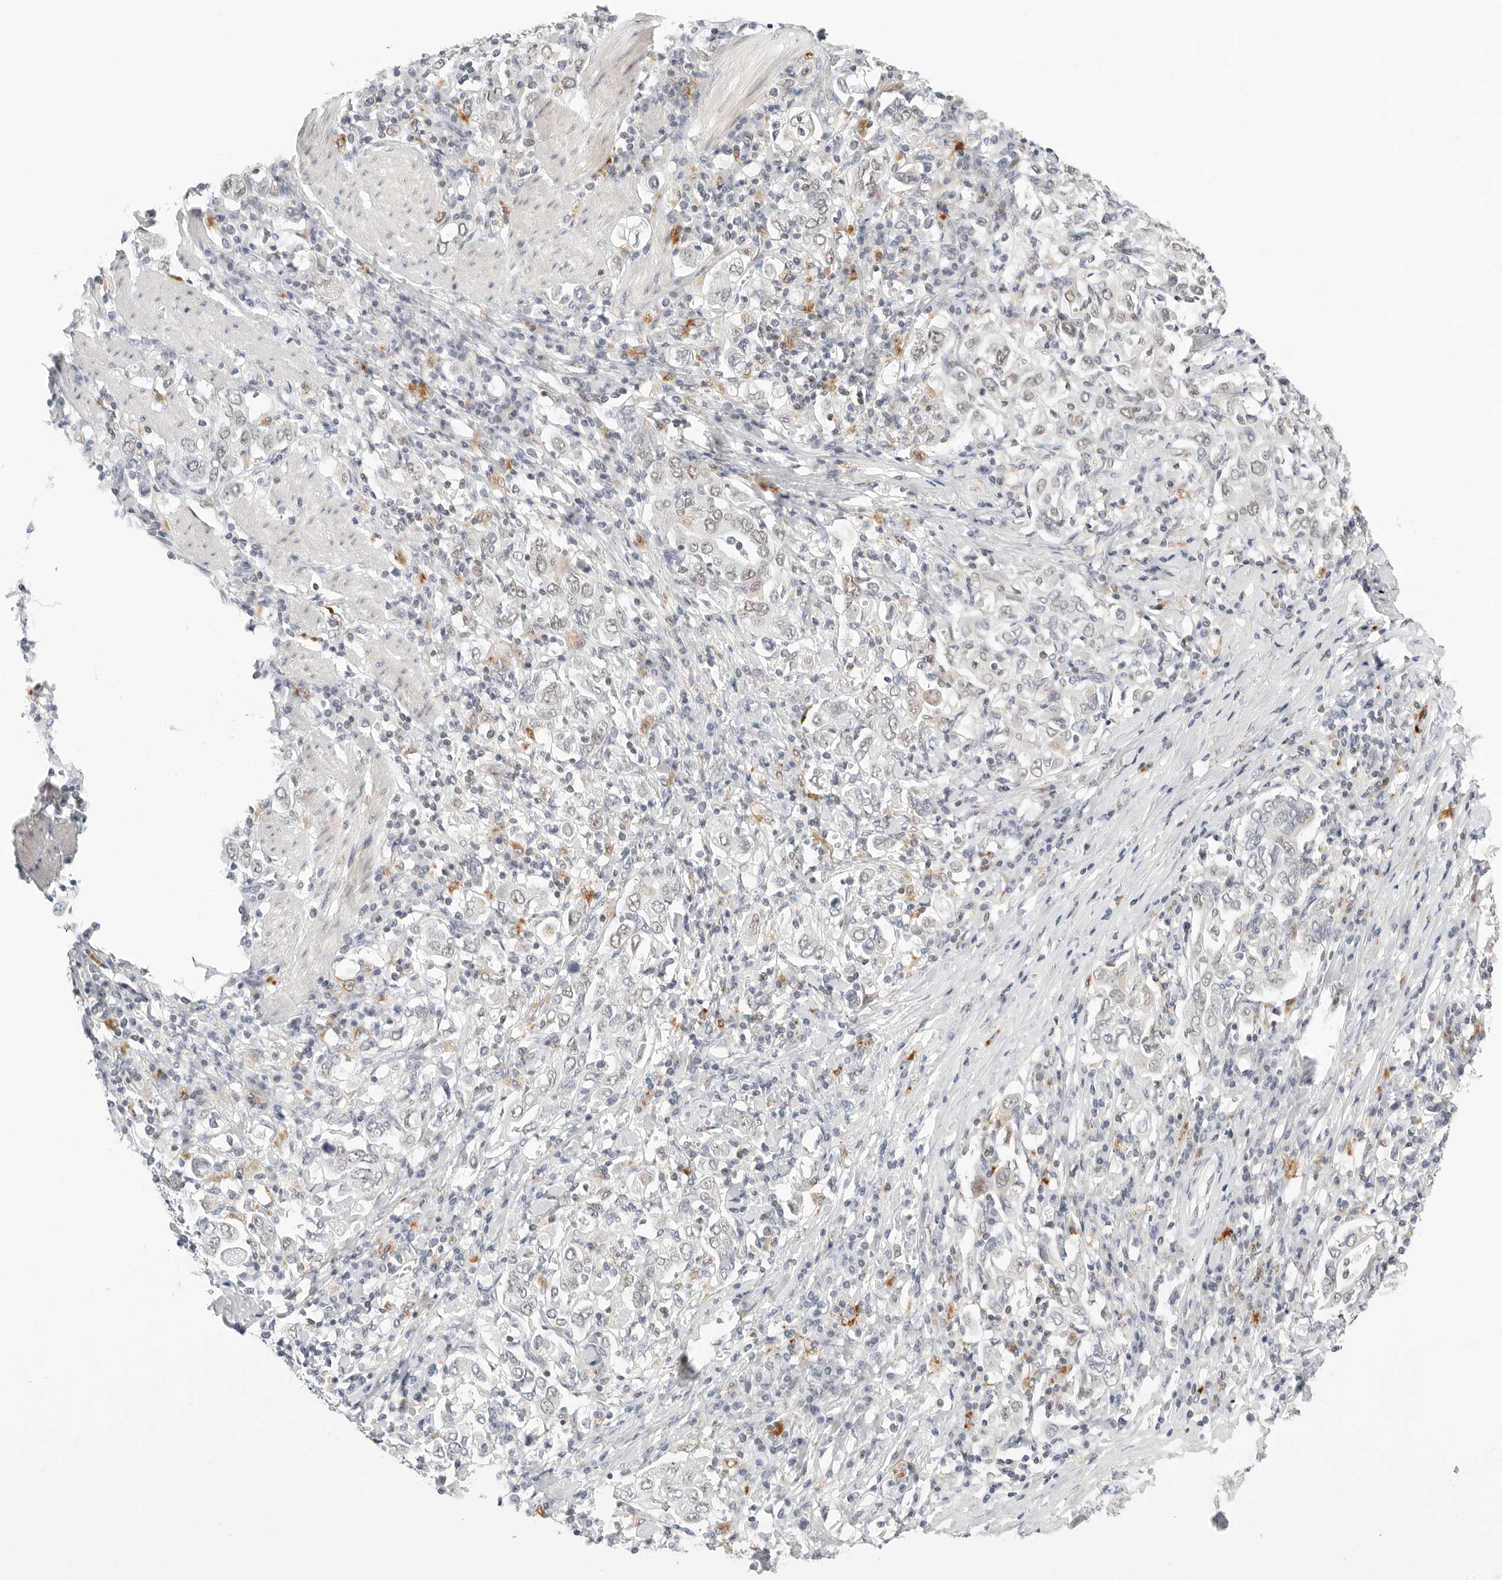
{"staining": {"intensity": "negative", "quantity": "none", "location": "none"}, "tissue": "stomach cancer", "cell_type": "Tumor cells", "image_type": "cancer", "snomed": [{"axis": "morphology", "description": "Adenocarcinoma, NOS"}, {"axis": "topography", "description": "Stomach, upper"}], "caption": "This is an immunohistochemistry image of stomach cancer (adenocarcinoma). There is no positivity in tumor cells.", "gene": "TSEN2", "patient": {"sex": "male", "age": 62}}